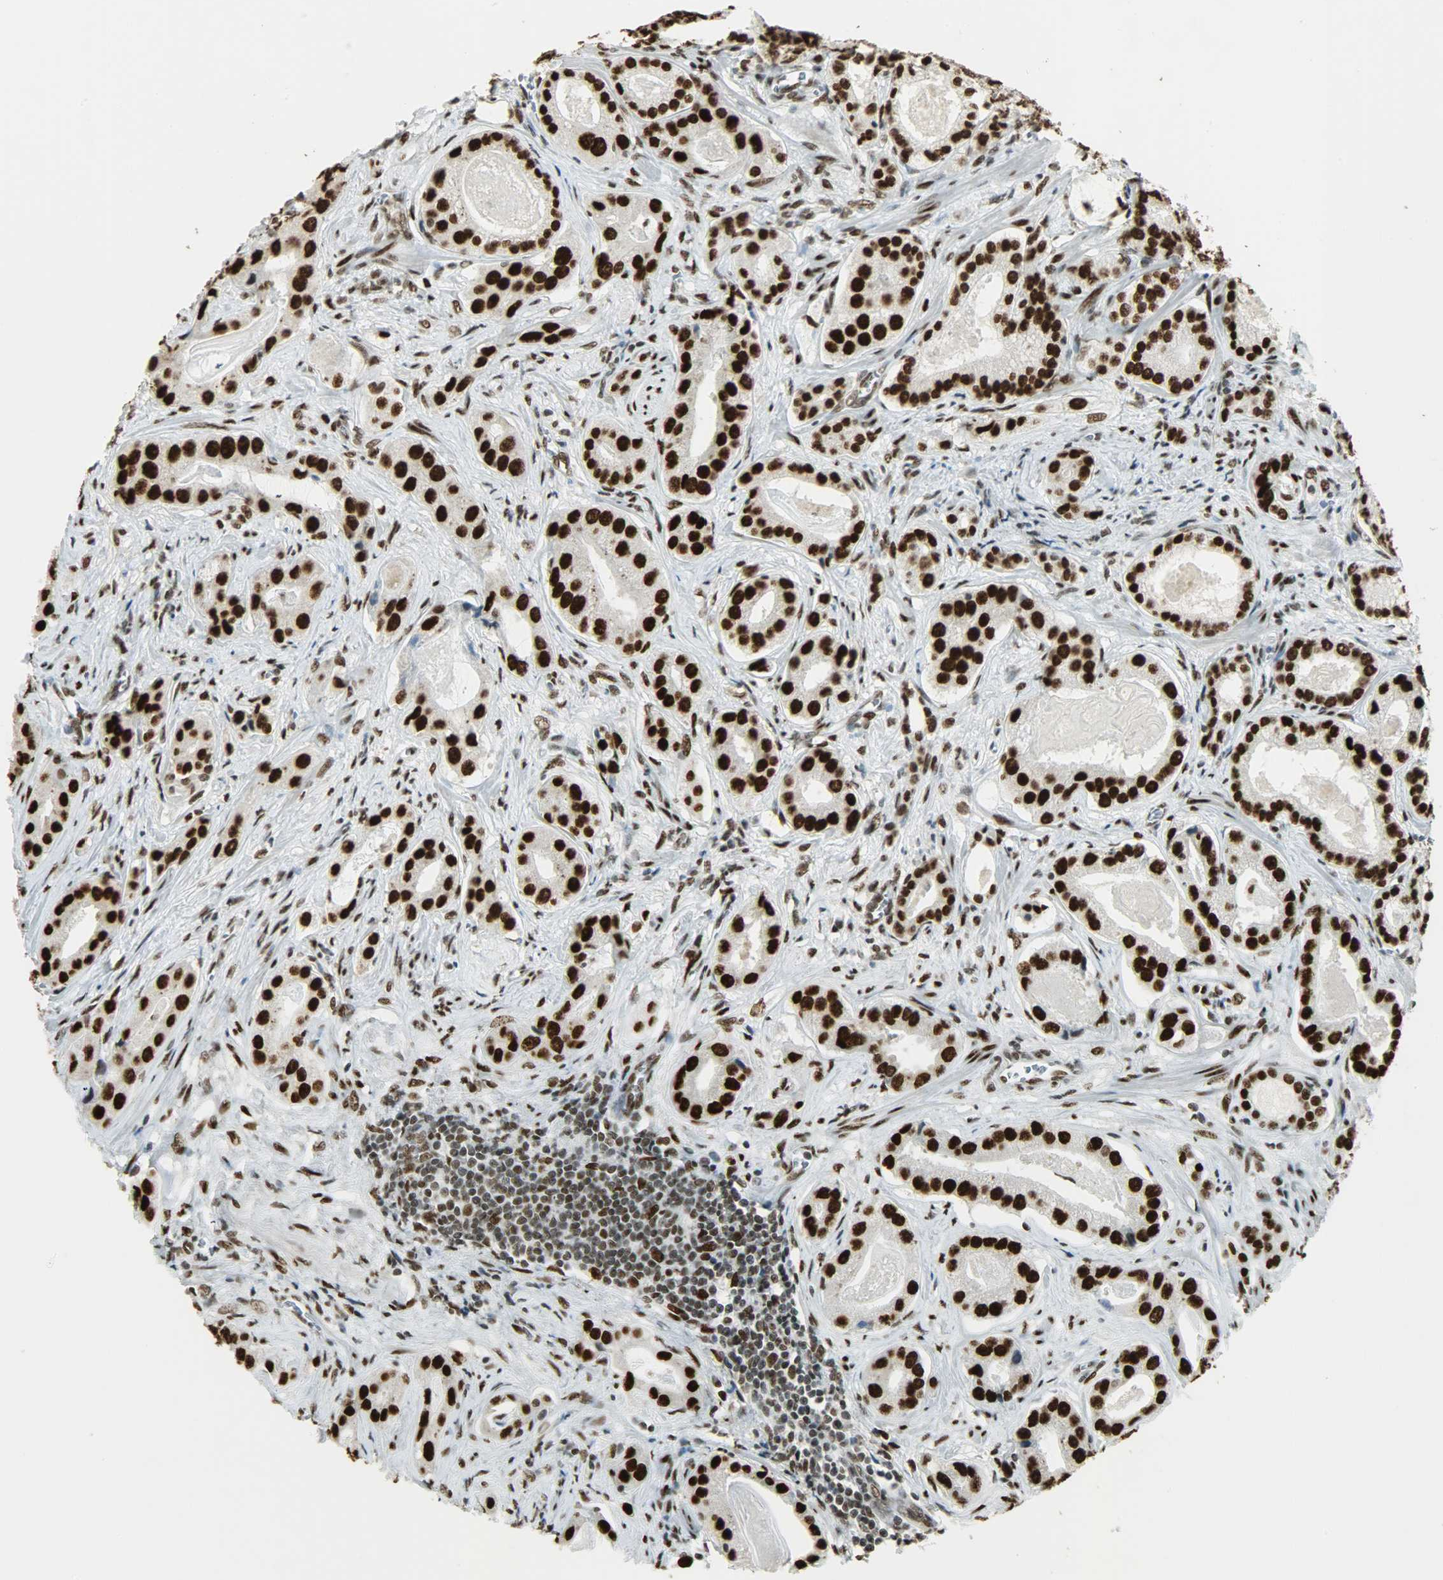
{"staining": {"intensity": "strong", "quantity": ">75%", "location": "nuclear"}, "tissue": "prostate cancer", "cell_type": "Tumor cells", "image_type": "cancer", "snomed": [{"axis": "morphology", "description": "Adenocarcinoma, Low grade"}, {"axis": "topography", "description": "Prostate"}], "caption": "This photomicrograph demonstrates immunohistochemistry staining of low-grade adenocarcinoma (prostate), with high strong nuclear staining in approximately >75% of tumor cells.", "gene": "MYEF2", "patient": {"sex": "male", "age": 59}}